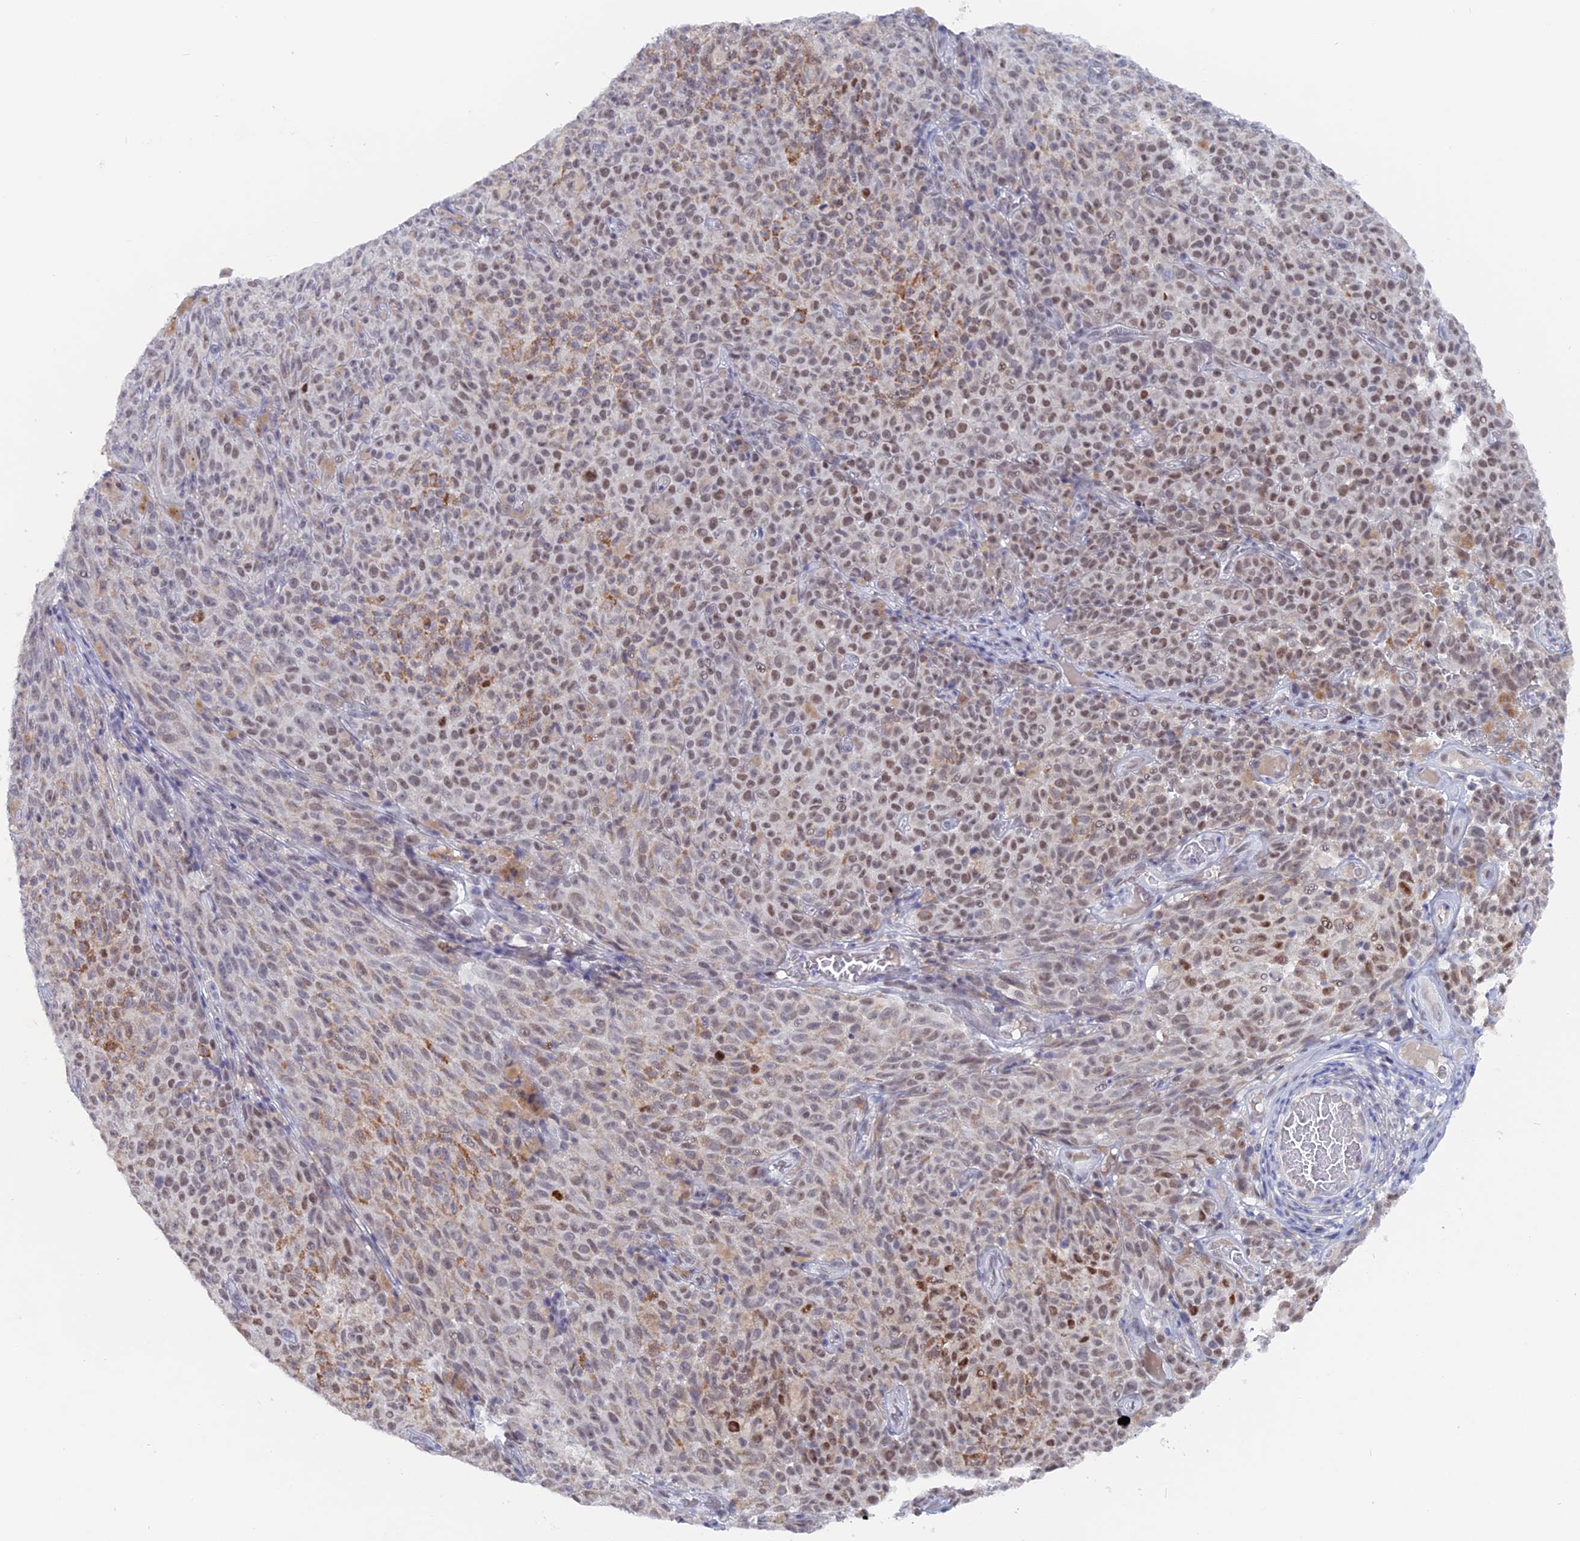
{"staining": {"intensity": "moderate", "quantity": "<25%", "location": "cytoplasmic/membranous,nuclear"}, "tissue": "melanoma", "cell_type": "Tumor cells", "image_type": "cancer", "snomed": [{"axis": "morphology", "description": "Malignant melanoma, NOS"}, {"axis": "topography", "description": "Skin"}], "caption": "High-power microscopy captured an immunohistochemistry (IHC) image of melanoma, revealing moderate cytoplasmic/membranous and nuclear positivity in approximately <25% of tumor cells.", "gene": "BRD2", "patient": {"sex": "female", "age": 82}}